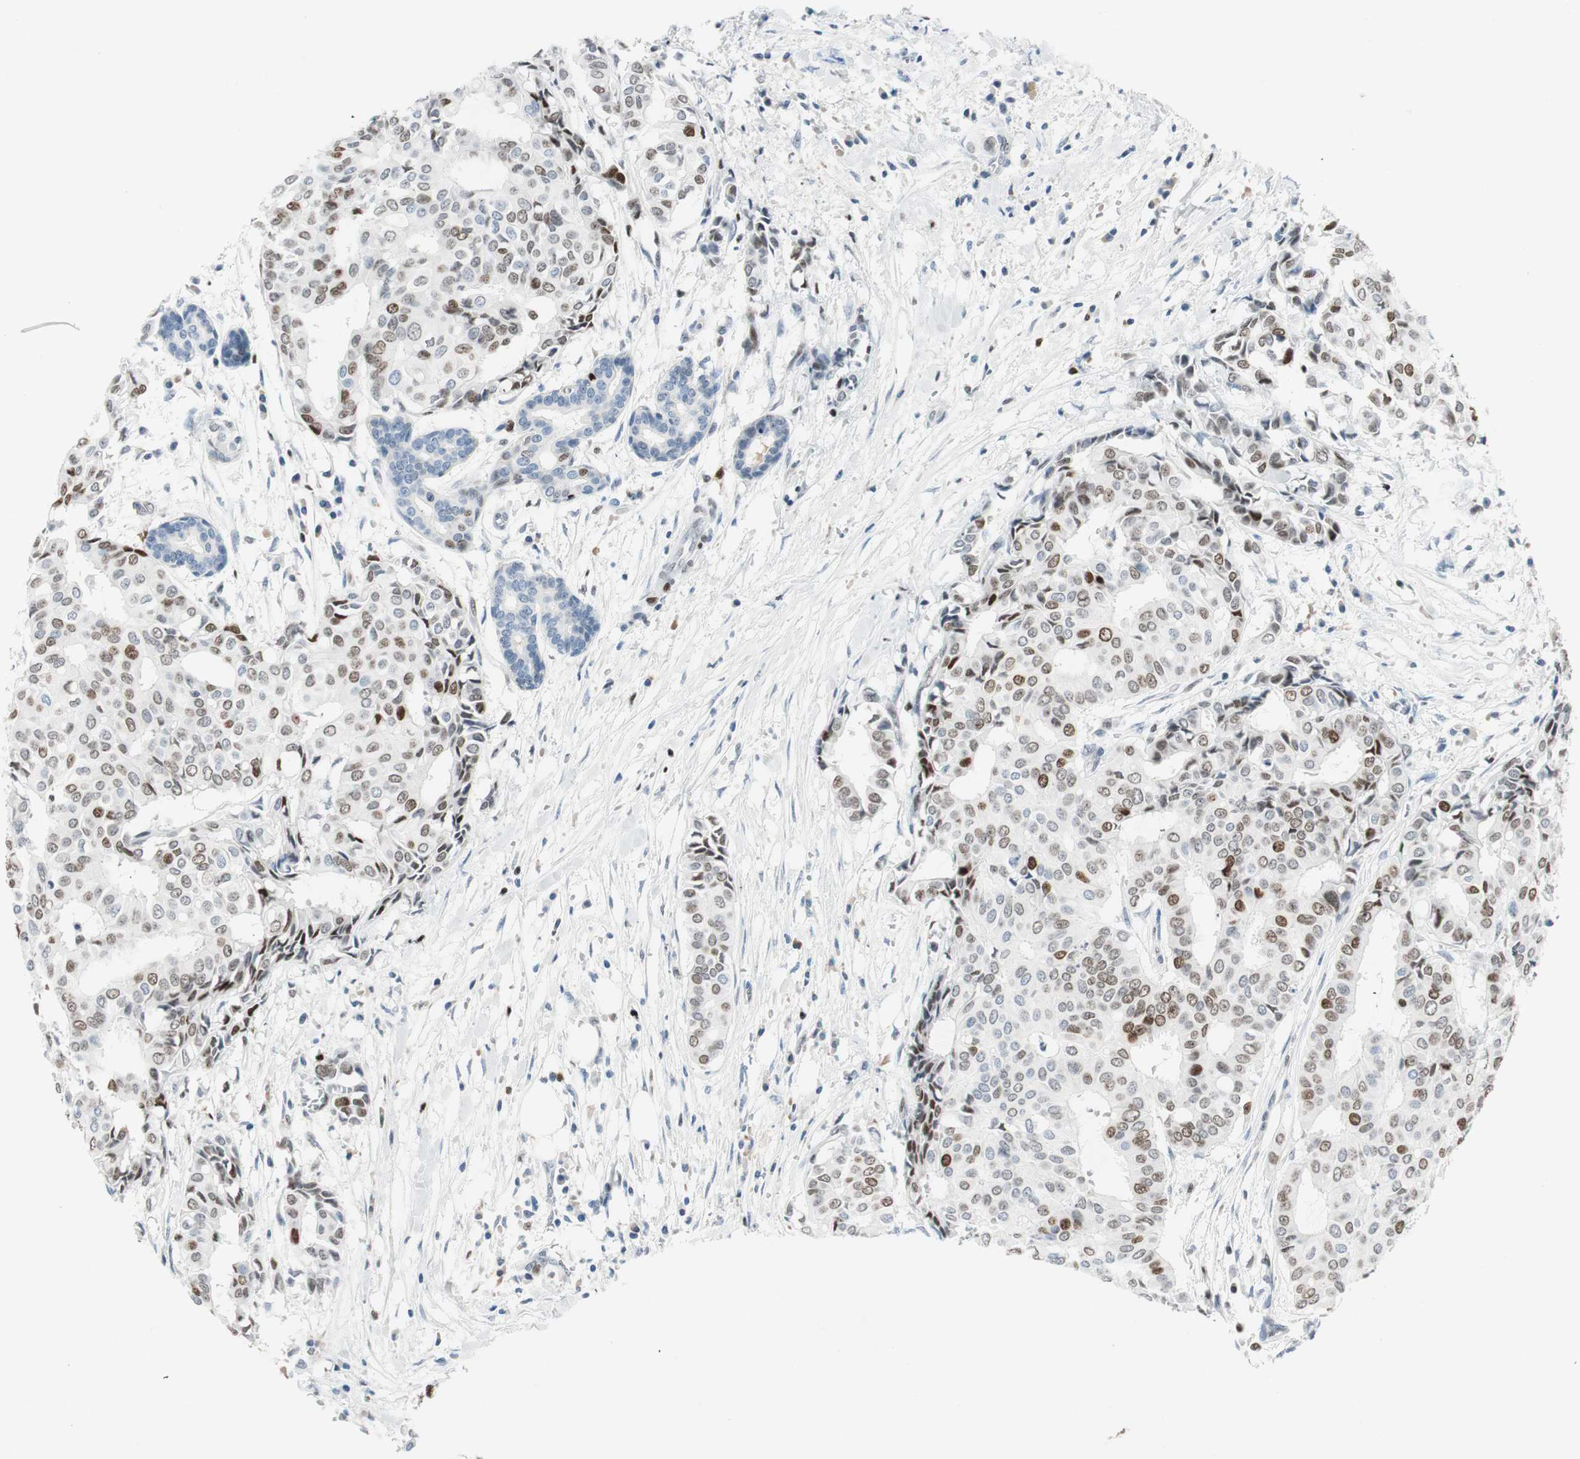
{"staining": {"intensity": "moderate", "quantity": "25%-75%", "location": "nuclear"}, "tissue": "head and neck cancer", "cell_type": "Tumor cells", "image_type": "cancer", "snomed": [{"axis": "morphology", "description": "Adenocarcinoma, NOS"}, {"axis": "topography", "description": "Salivary gland"}, {"axis": "topography", "description": "Head-Neck"}], "caption": "Protein staining reveals moderate nuclear expression in about 25%-75% of tumor cells in head and neck cancer.", "gene": "EZH2", "patient": {"sex": "female", "age": 59}}